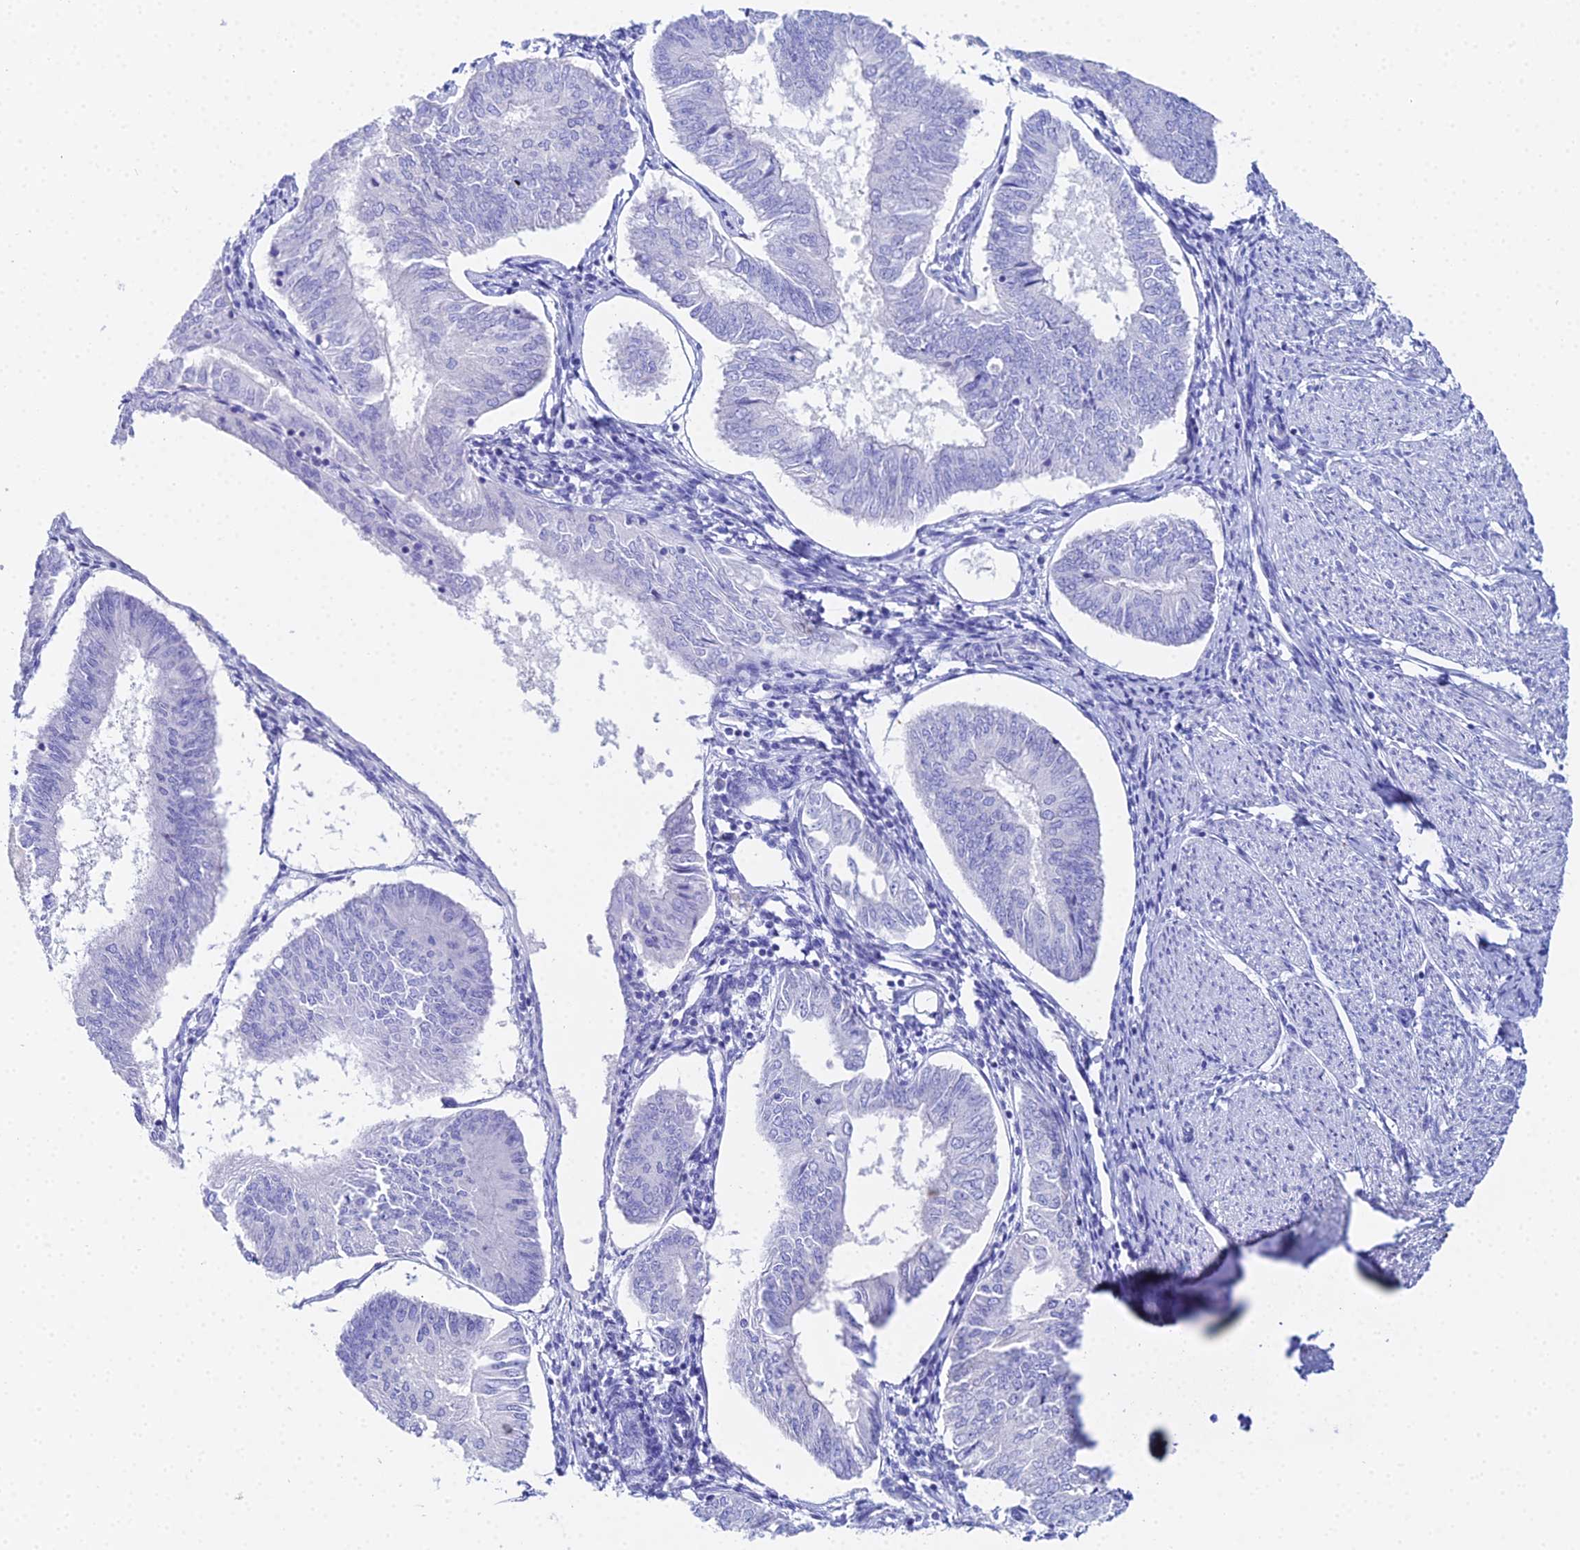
{"staining": {"intensity": "negative", "quantity": "none", "location": "none"}, "tissue": "endometrial cancer", "cell_type": "Tumor cells", "image_type": "cancer", "snomed": [{"axis": "morphology", "description": "Adenocarcinoma, NOS"}, {"axis": "topography", "description": "Endometrium"}], "caption": "Adenocarcinoma (endometrial) was stained to show a protein in brown. There is no significant positivity in tumor cells.", "gene": "CELA3A", "patient": {"sex": "female", "age": 58}}